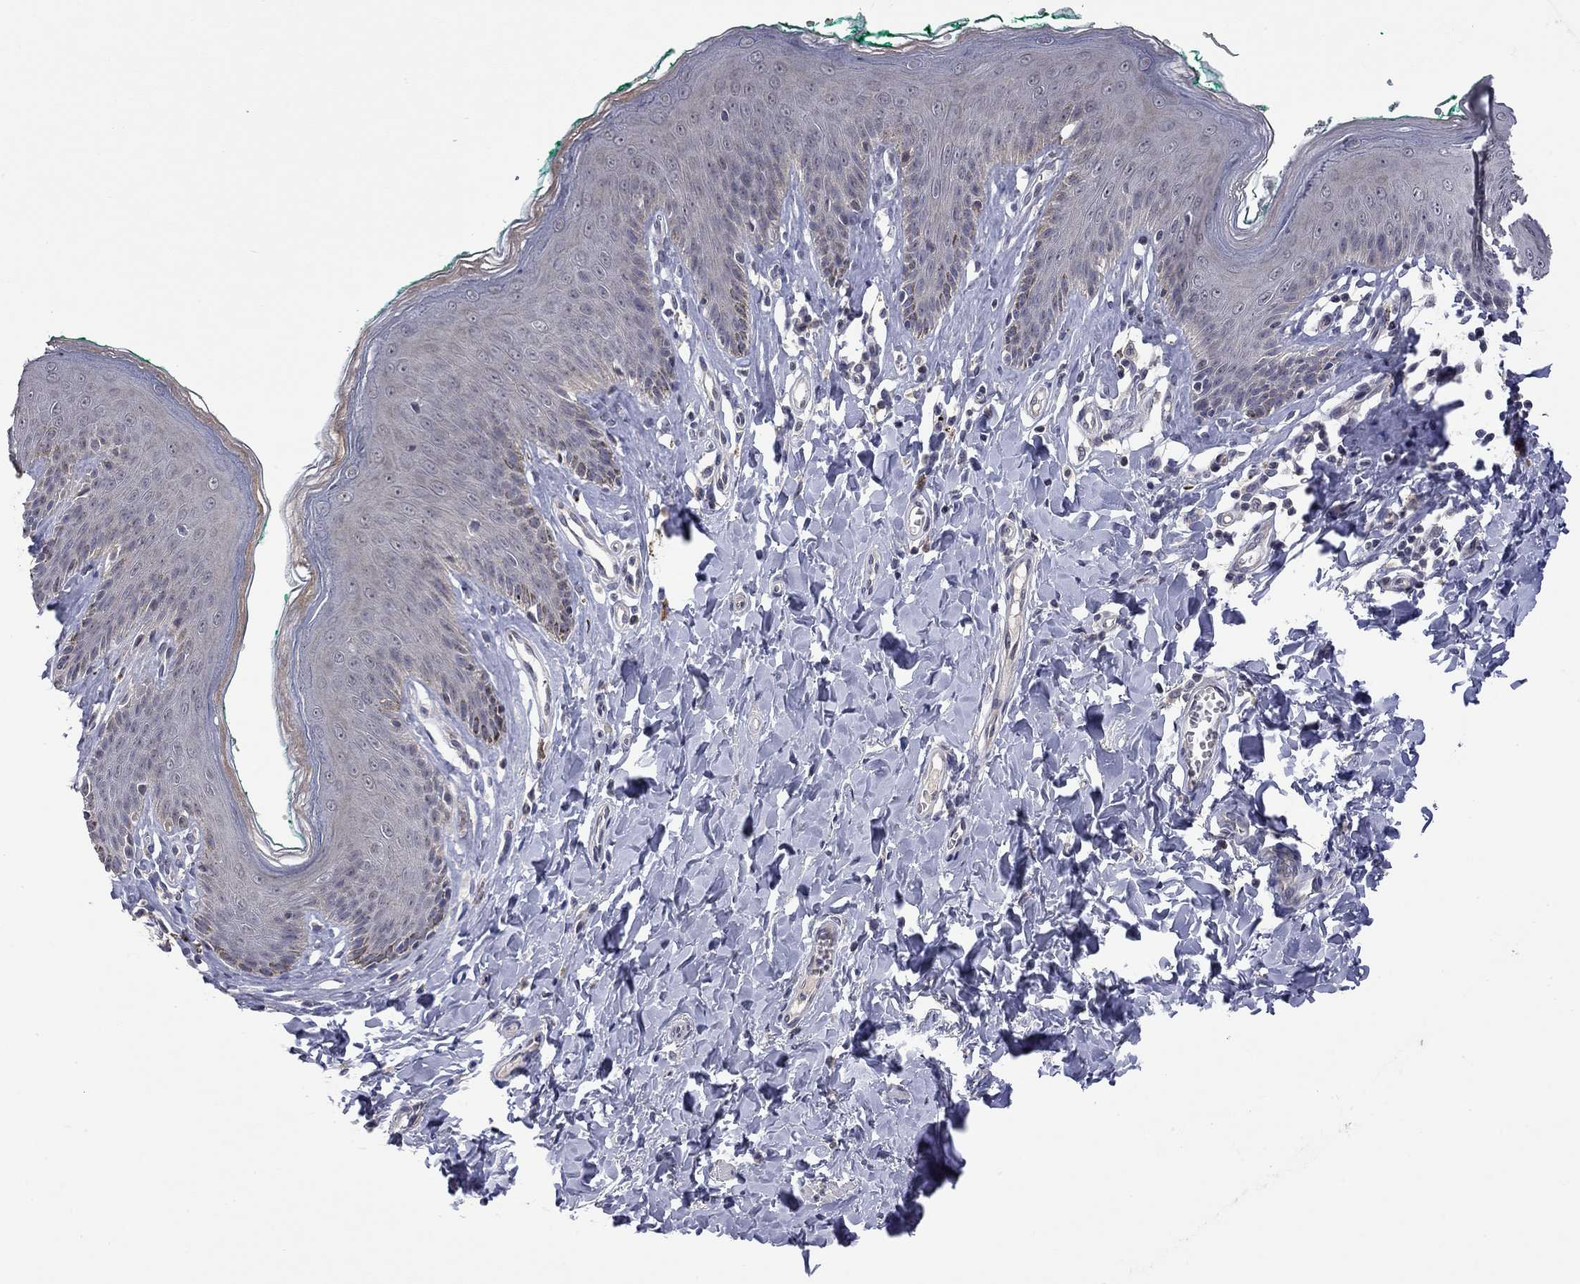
{"staining": {"intensity": "negative", "quantity": "none", "location": "none"}, "tissue": "skin", "cell_type": "Epidermal cells", "image_type": "normal", "snomed": [{"axis": "morphology", "description": "Normal tissue, NOS"}, {"axis": "topography", "description": "Vulva"}], "caption": "Immunohistochemical staining of unremarkable human skin exhibits no significant expression in epidermal cells. (Brightfield microscopy of DAB (3,3'-diaminobenzidine) immunohistochemistry at high magnification).", "gene": "FABP12", "patient": {"sex": "female", "age": 66}}